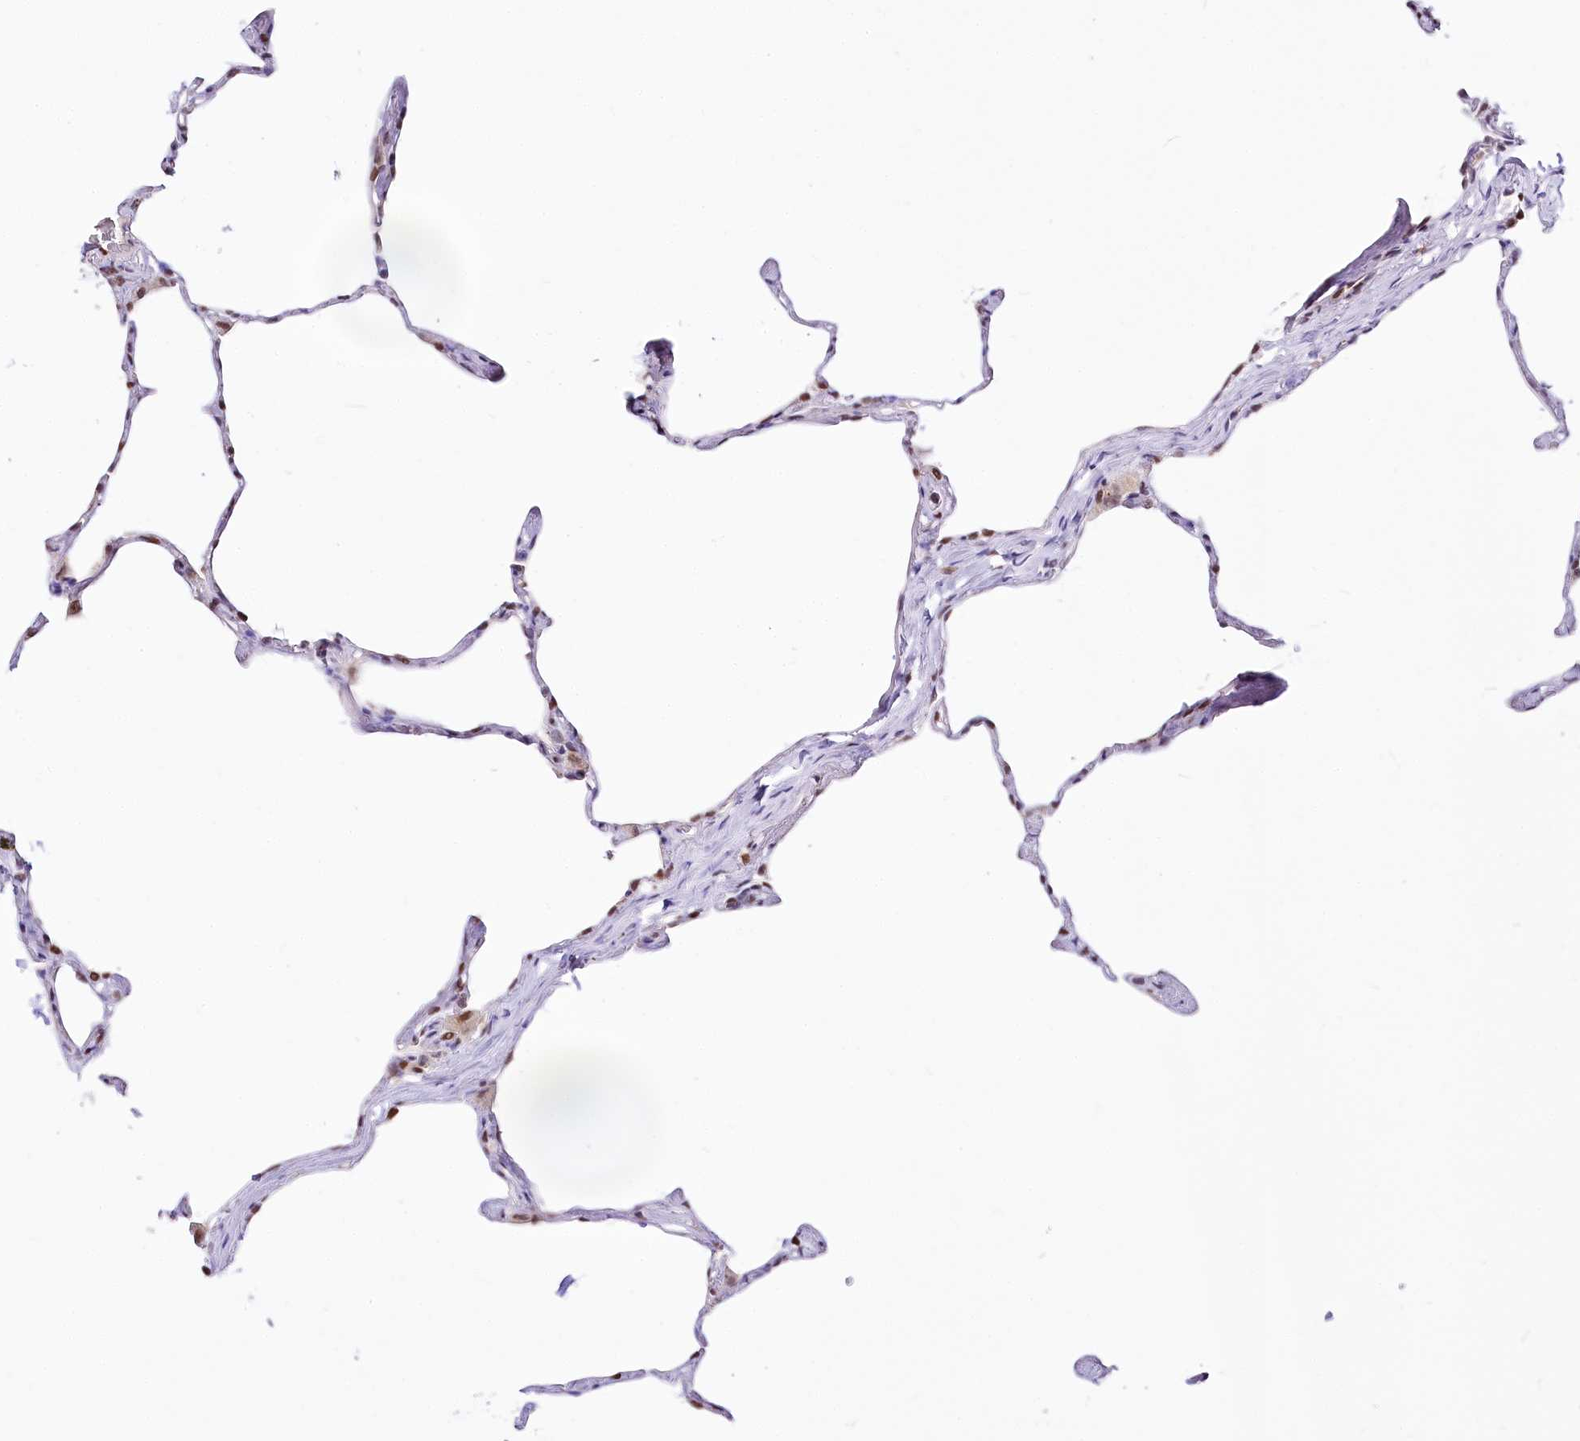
{"staining": {"intensity": "moderate", "quantity": "<25%", "location": "cytoplasmic/membranous"}, "tissue": "lung", "cell_type": "Alveolar cells", "image_type": "normal", "snomed": [{"axis": "morphology", "description": "Normal tissue, NOS"}, {"axis": "topography", "description": "Lung"}], "caption": "A low amount of moderate cytoplasmic/membranous staining is present in approximately <25% of alveolar cells in normal lung.", "gene": "ZFYVE27", "patient": {"sex": "male", "age": 65}}